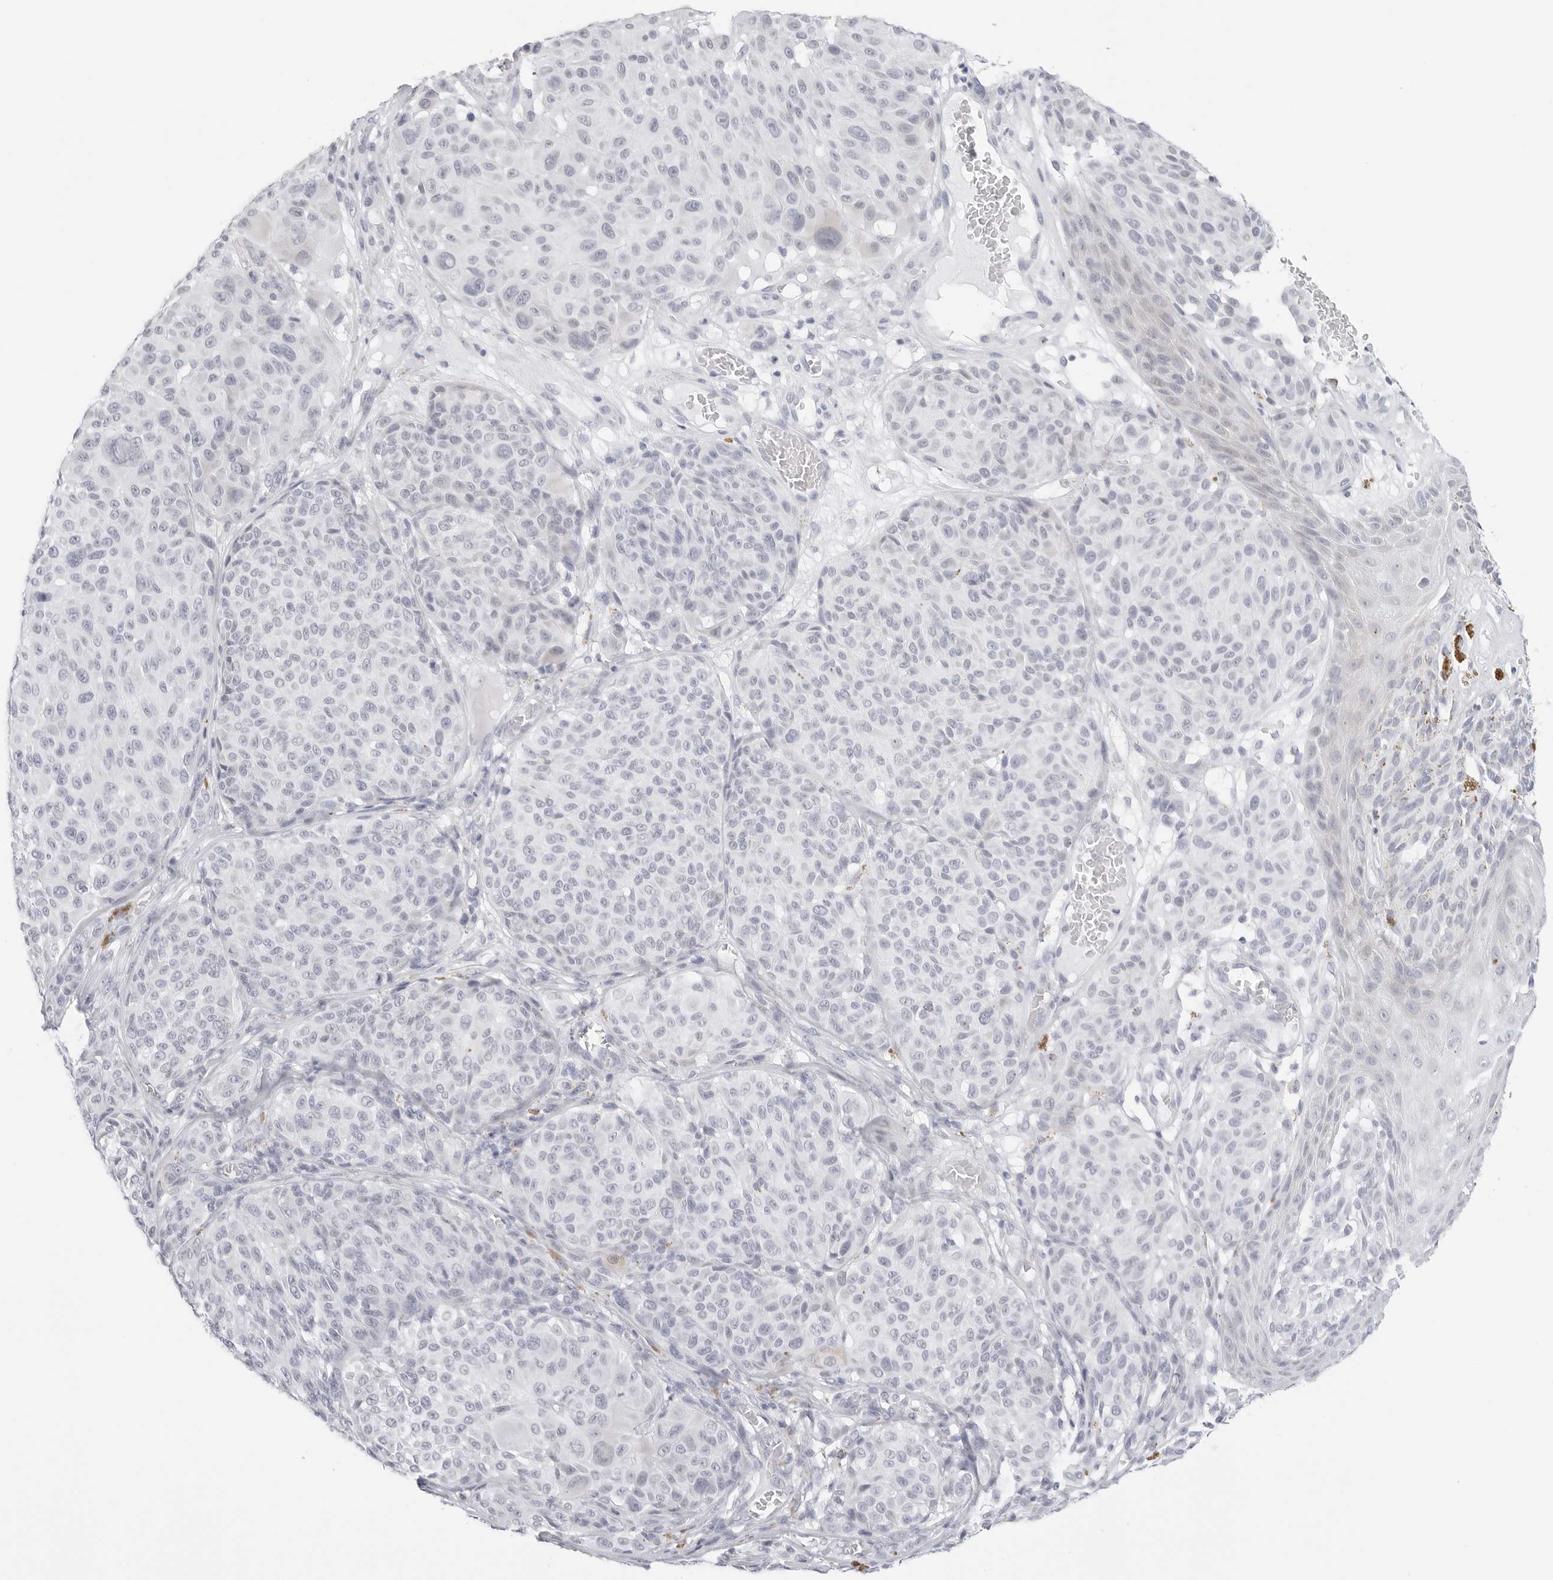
{"staining": {"intensity": "negative", "quantity": "none", "location": "none"}, "tissue": "melanoma", "cell_type": "Tumor cells", "image_type": "cancer", "snomed": [{"axis": "morphology", "description": "Malignant melanoma, NOS"}, {"axis": "topography", "description": "Skin"}], "caption": "IHC micrograph of neoplastic tissue: malignant melanoma stained with DAB exhibits no significant protein expression in tumor cells.", "gene": "HMGCS2", "patient": {"sex": "male", "age": 83}}